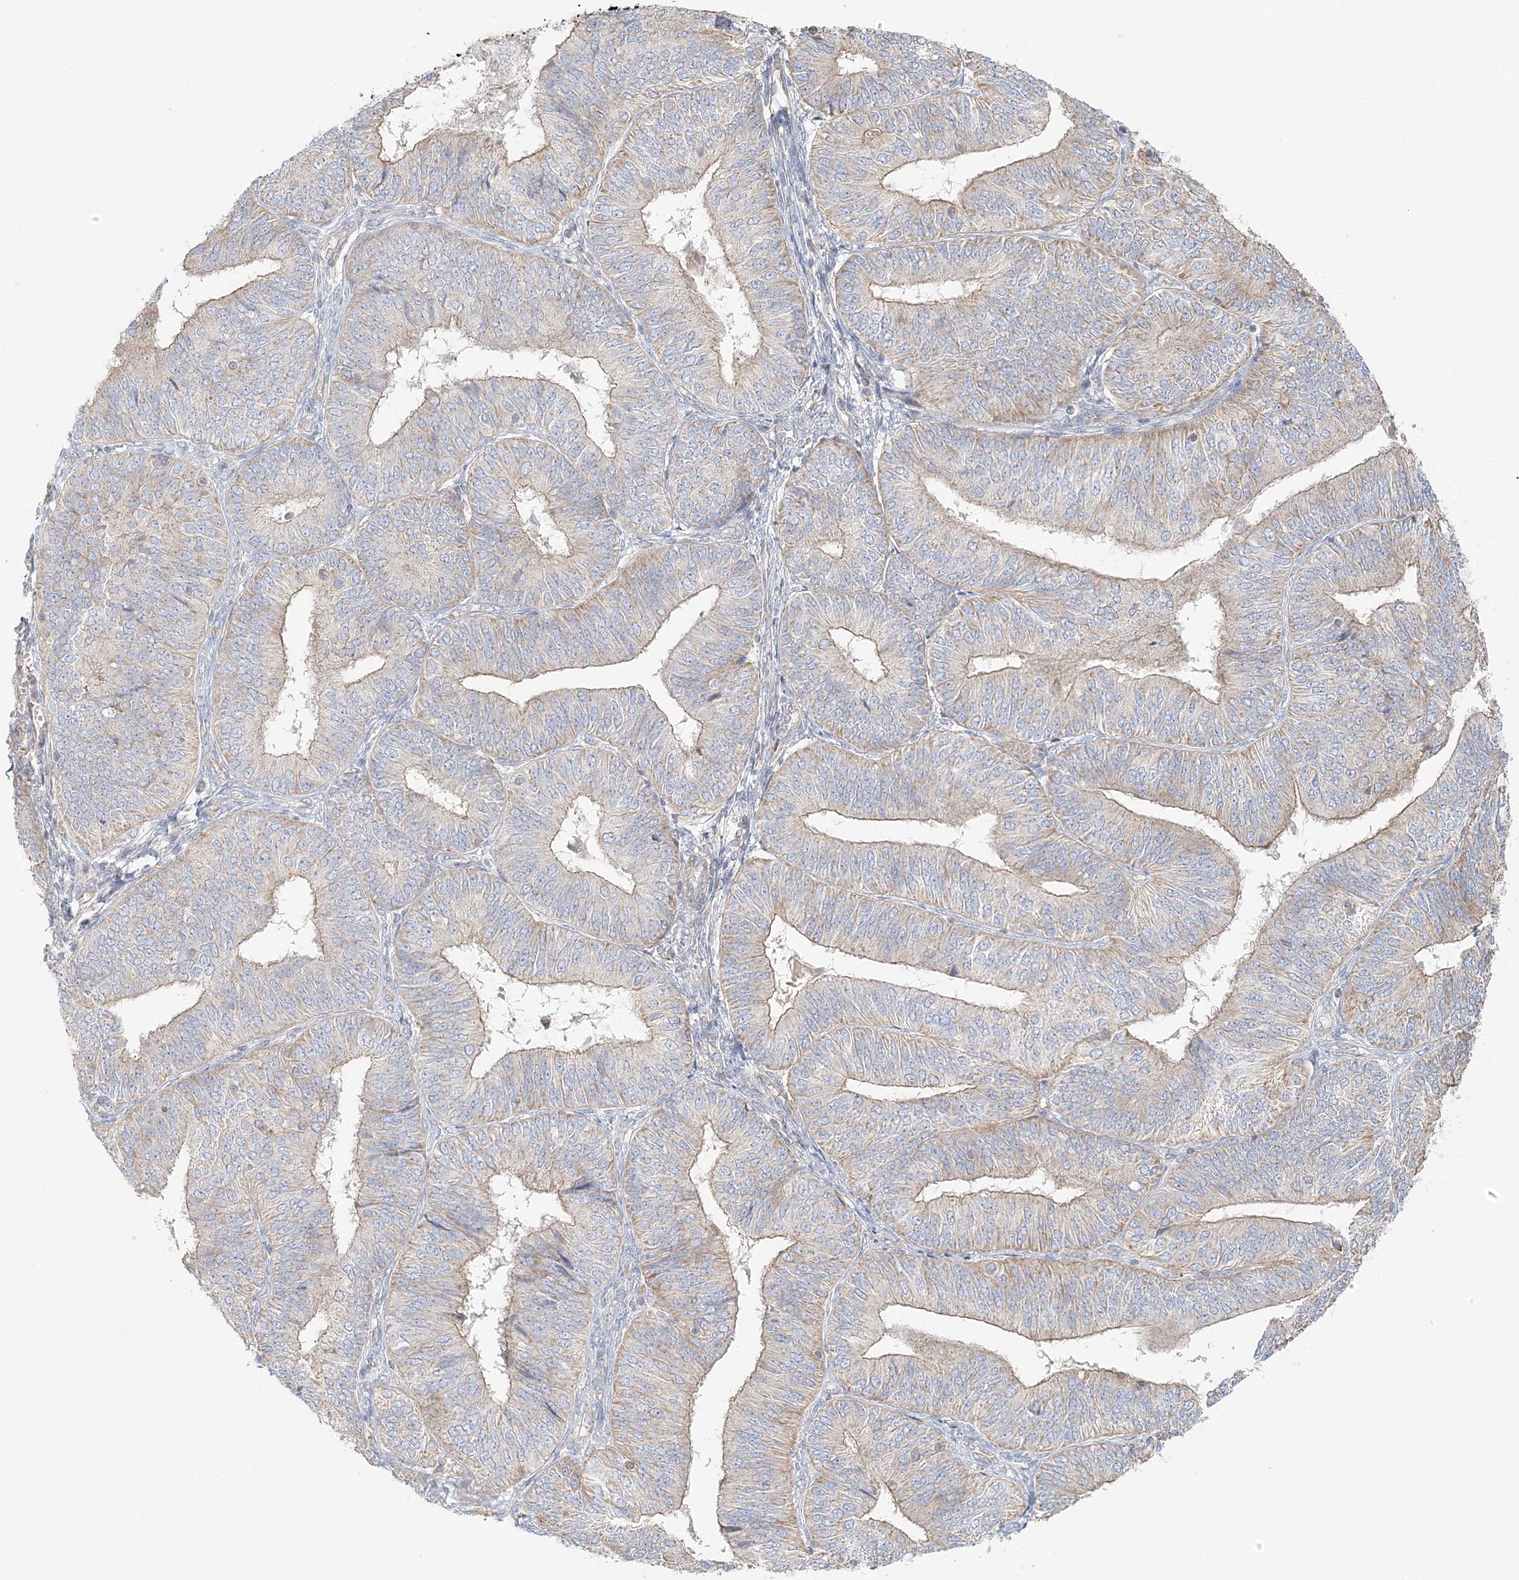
{"staining": {"intensity": "weak", "quantity": "25%-75%", "location": "cytoplasmic/membranous"}, "tissue": "endometrial cancer", "cell_type": "Tumor cells", "image_type": "cancer", "snomed": [{"axis": "morphology", "description": "Adenocarcinoma, NOS"}, {"axis": "topography", "description": "Endometrium"}], "caption": "A micrograph showing weak cytoplasmic/membranous positivity in about 25%-75% of tumor cells in endometrial cancer (adenocarcinoma), as visualized by brown immunohistochemical staining.", "gene": "KIAA0232", "patient": {"sex": "female", "age": 58}}